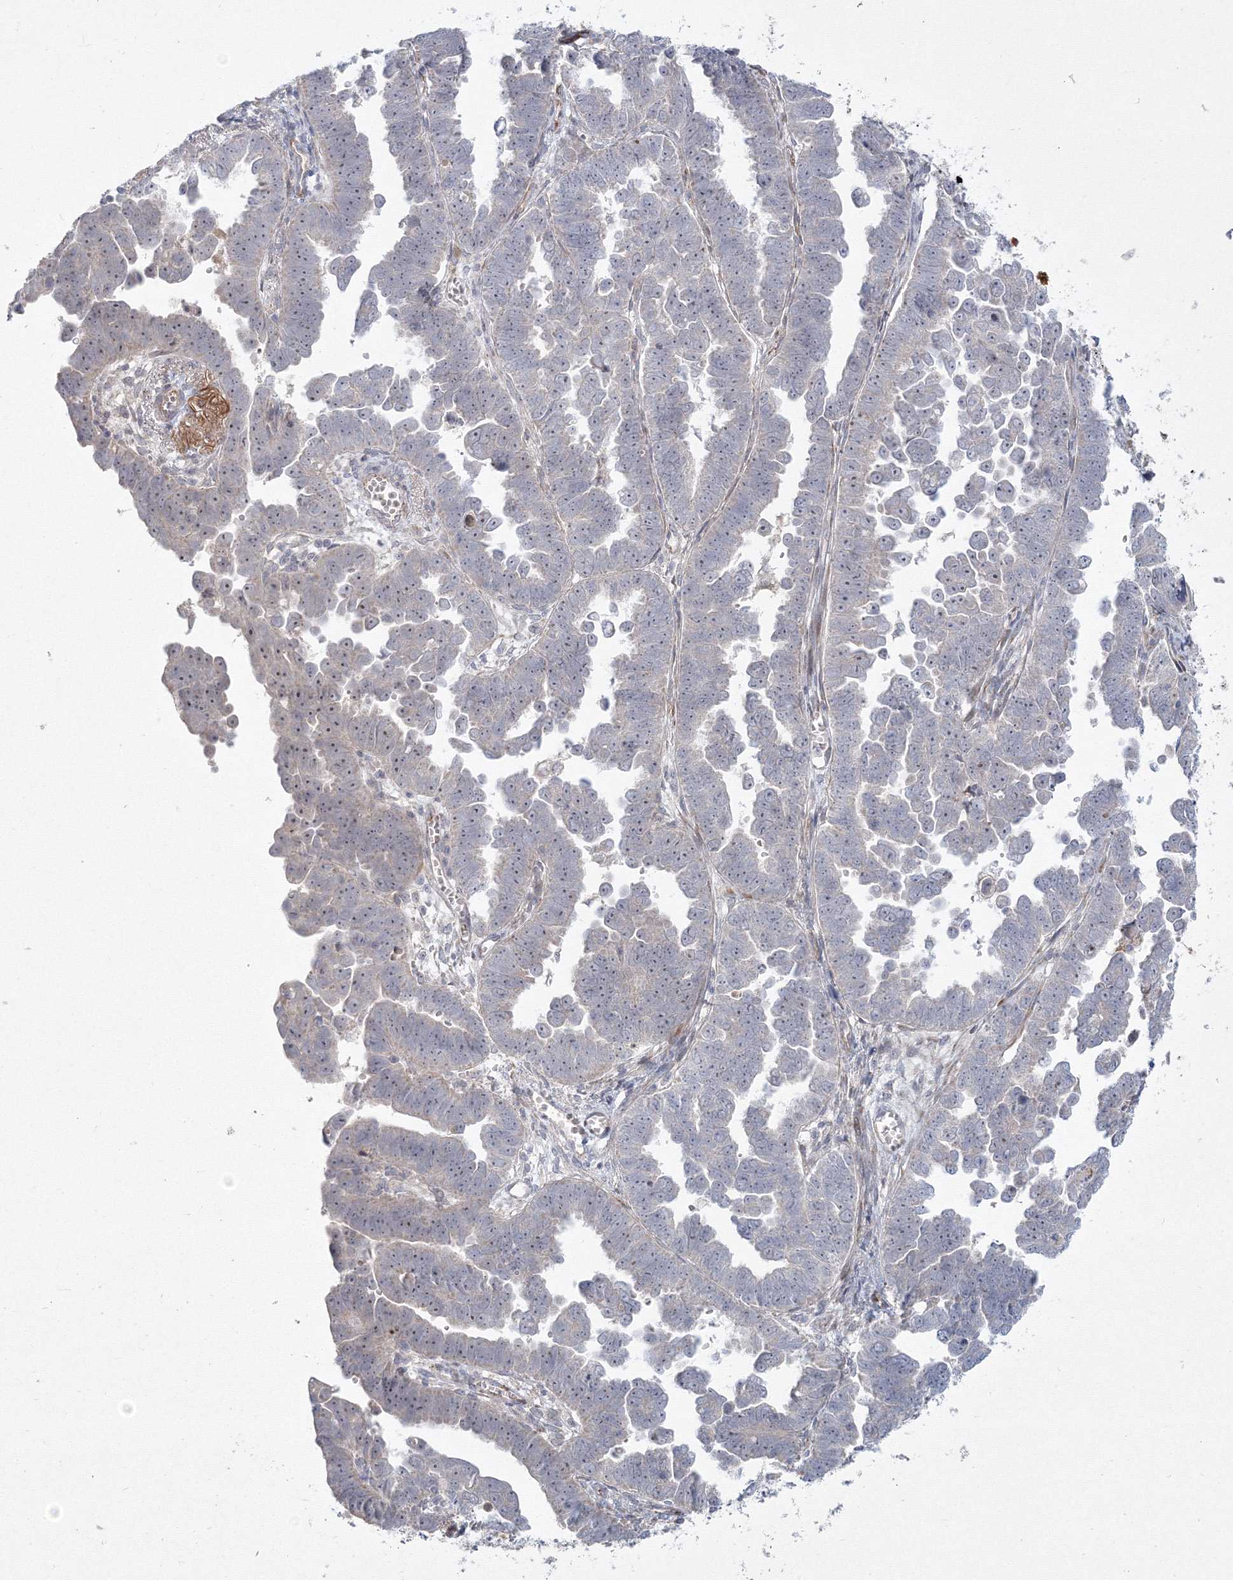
{"staining": {"intensity": "negative", "quantity": "none", "location": "none"}, "tissue": "endometrial cancer", "cell_type": "Tumor cells", "image_type": "cancer", "snomed": [{"axis": "morphology", "description": "Adenocarcinoma, NOS"}, {"axis": "topography", "description": "Endometrium"}], "caption": "An immunohistochemistry photomicrograph of endometrial adenocarcinoma is shown. There is no staining in tumor cells of endometrial adenocarcinoma. Nuclei are stained in blue.", "gene": "WDR49", "patient": {"sex": "female", "age": 75}}